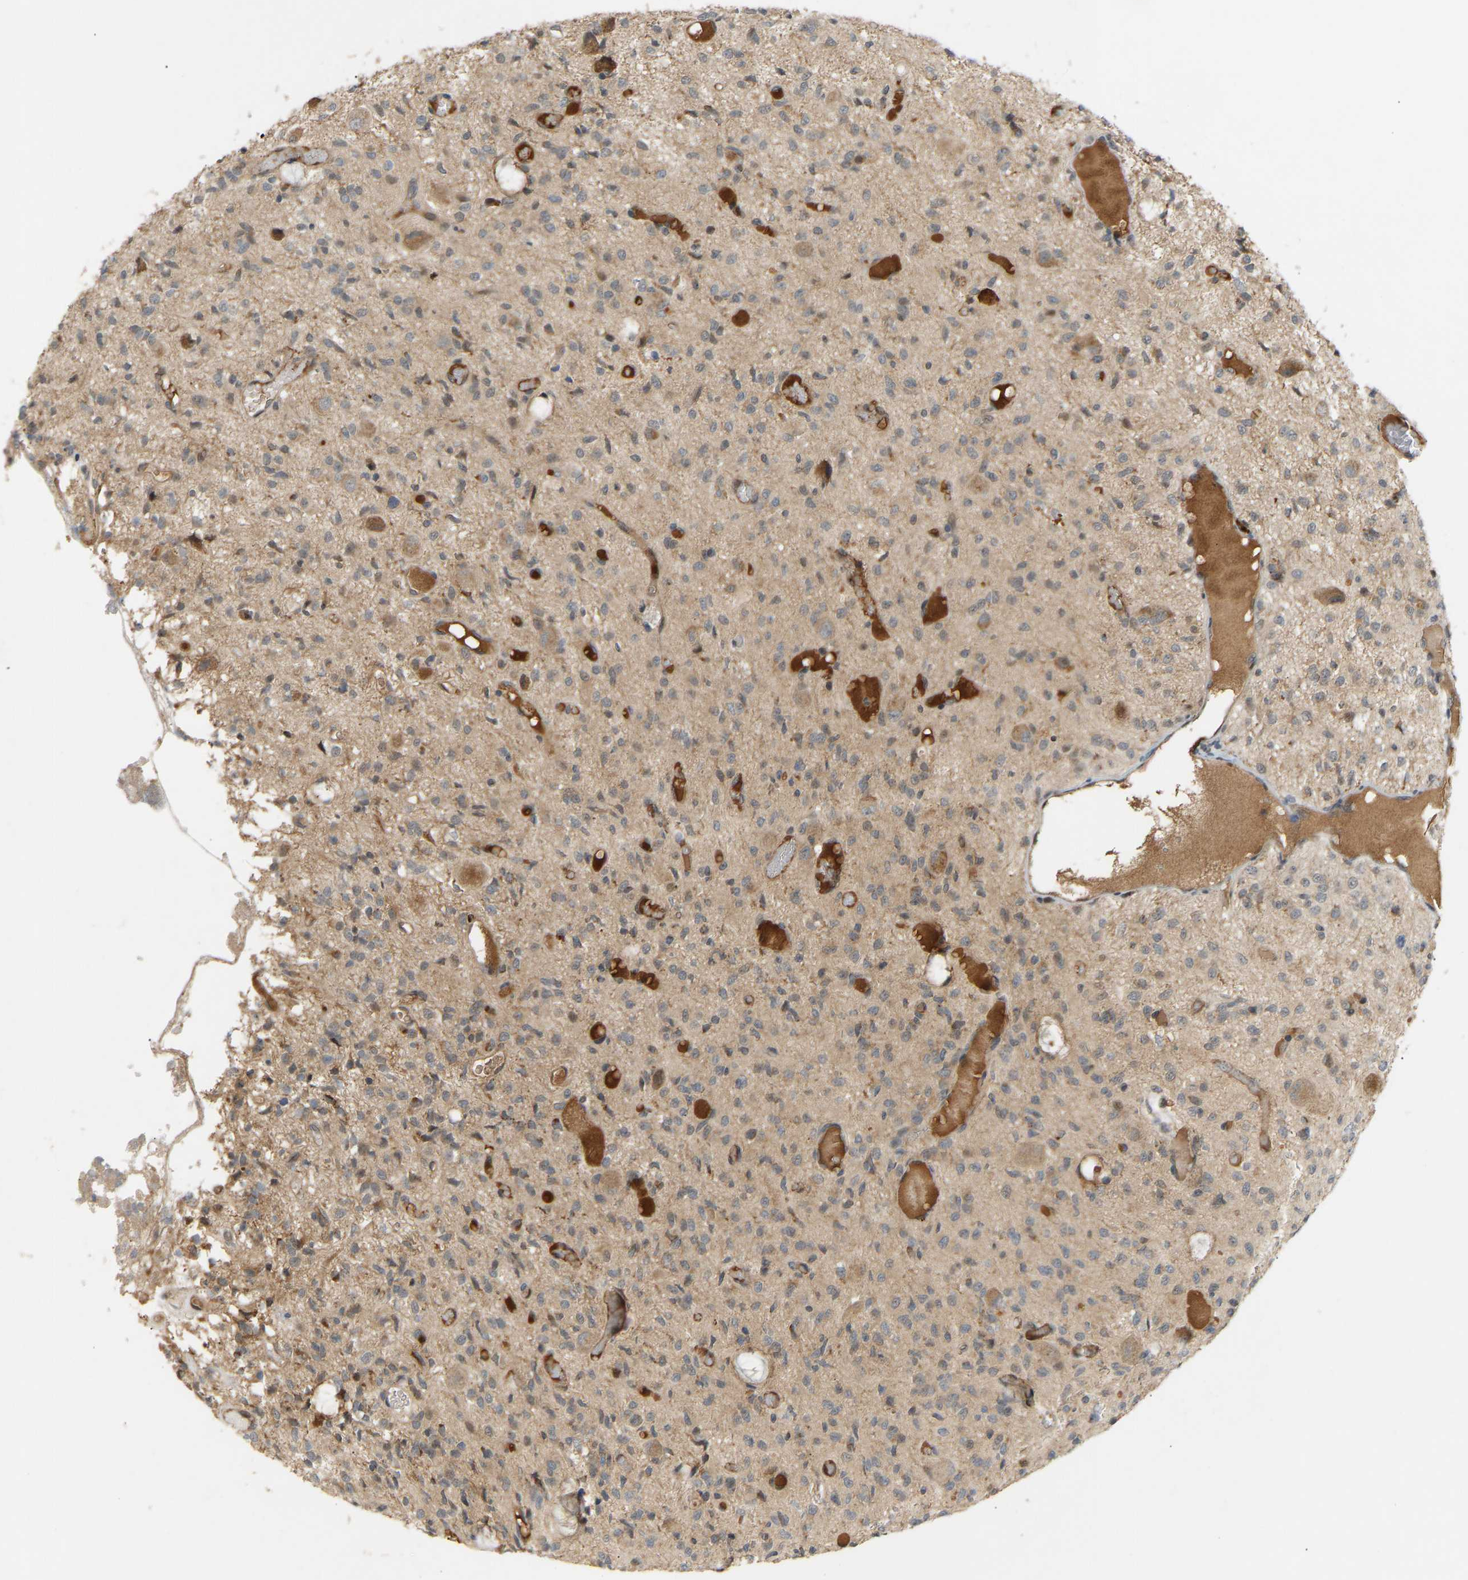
{"staining": {"intensity": "weak", "quantity": "<25%", "location": "cytoplasmic/membranous"}, "tissue": "glioma", "cell_type": "Tumor cells", "image_type": "cancer", "snomed": [{"axis": "morphology", "description": "Glioma, malignant, High grade"}, {"axis": "topography", "description": "Brain"}], "caption": "Glioma stained for a protein using immunohistochemistry (IHC) displays no expression tumor cells.", "gene": "PTCD1", "patient": {"sex": "female", "age": 59}}